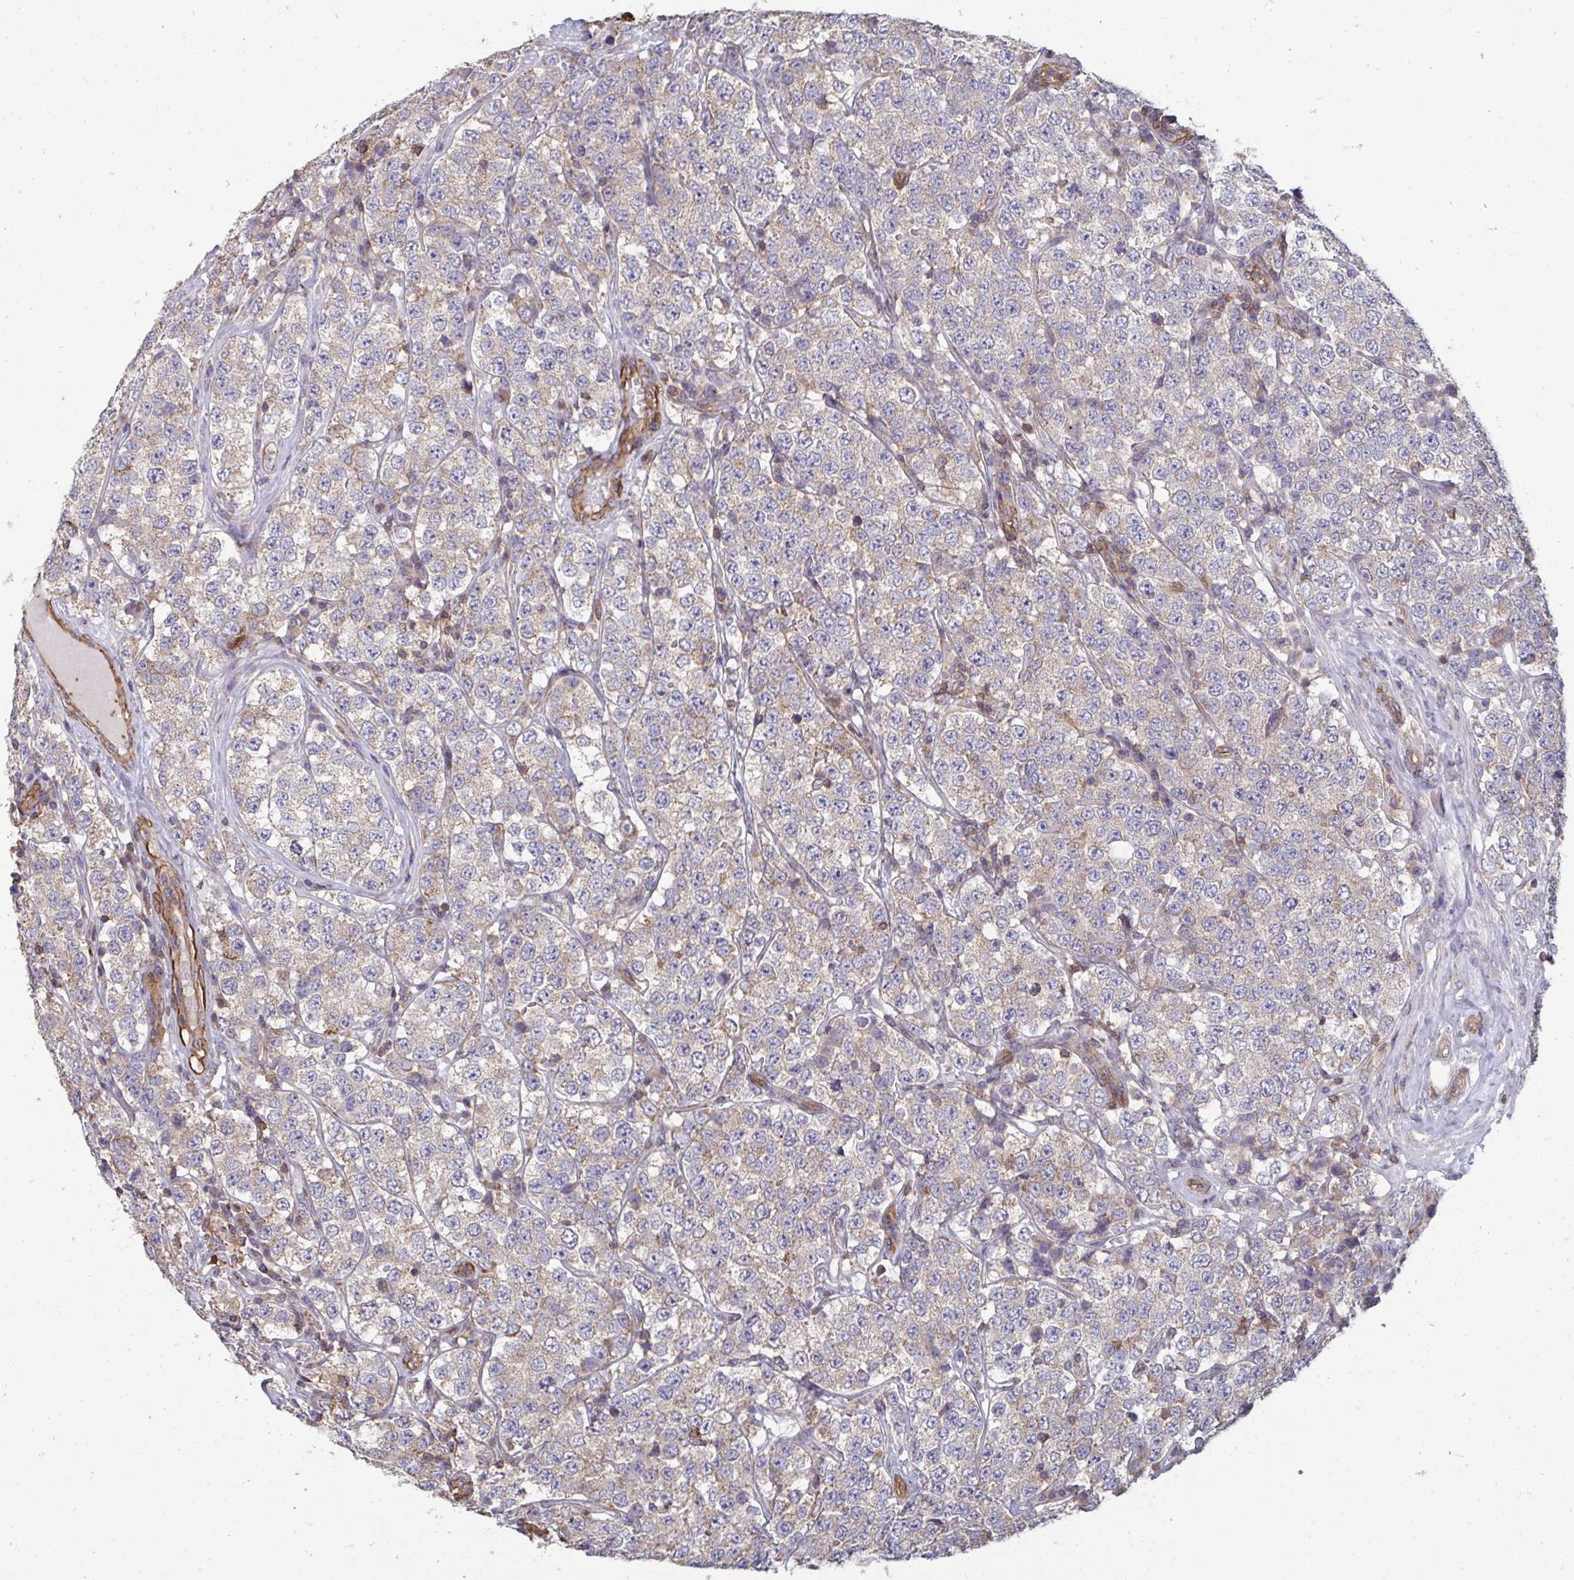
{"staining": {"intensity": "weak", "quantity": "25%-75%", "location": "cytoplasmic/membranous"}, "tissue": "testis cancer", "cell_type": "Tumor cells", "image_type": "cancer", "snomed": [{"axis": "morphology", "description": "Seminoma, NOS"}, {"axis": "topography", "description": "Testis"}], "caption": "Brown immunohistochemical staining in testis cancer (seminoma) exhibits weak cytoplasmic/membranous positivity in about 25%-75% of tumor cells.", "gene": "ISCU", "patient": {"sex": "male", "age": 34}}